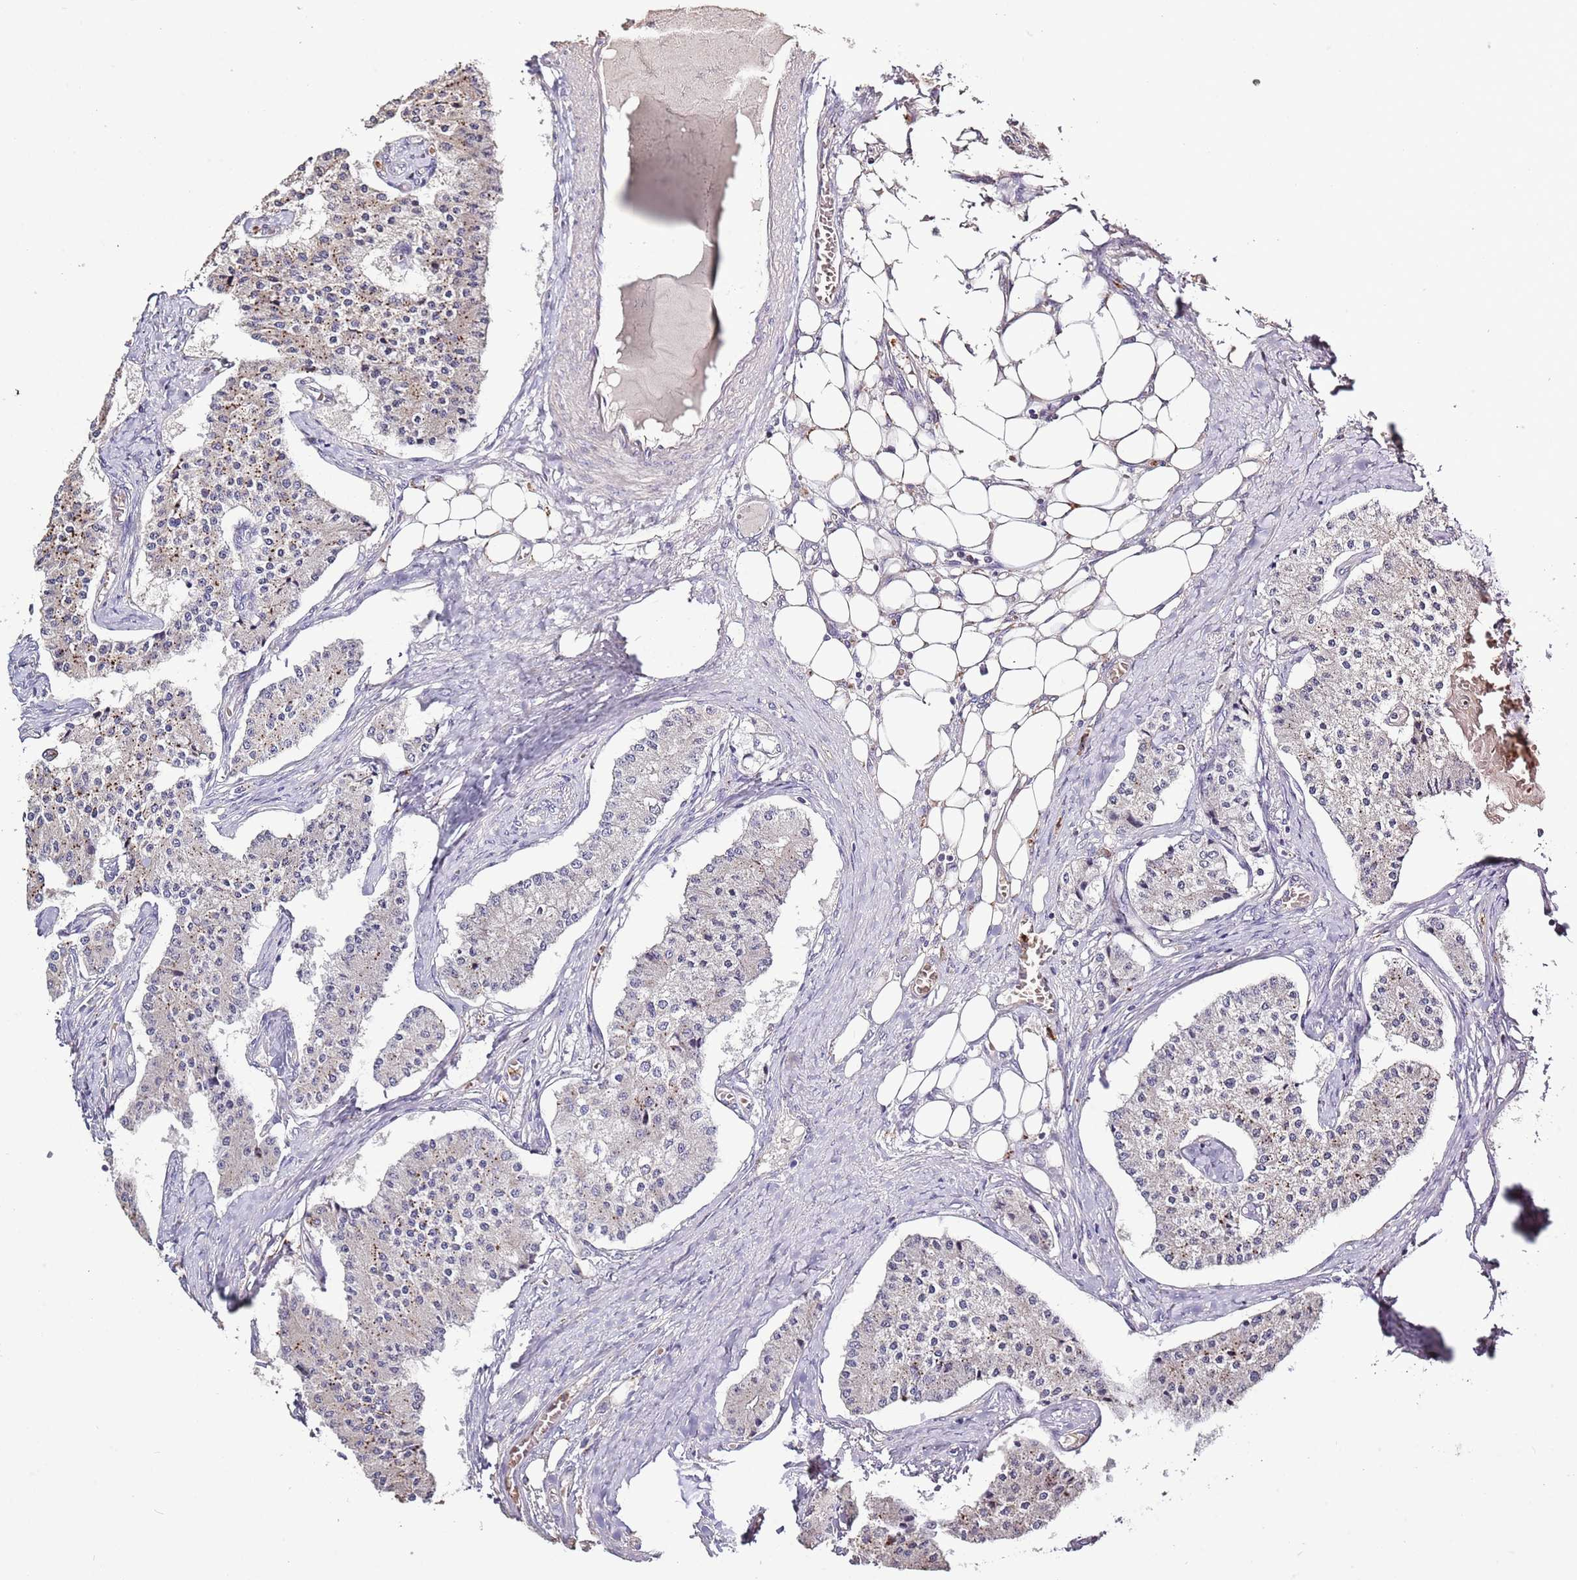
{"staining": {"intensity": "negative", "quantity": "none", "location": "none"}, "tissue": "carcinoid", "cell_type": "Tumor cells", "image_type": "cancer", "snomed": [{"axis": "morphology", "description": "Carcinoid, malignant, NOS"}, {"axis": "topography", "description": "Colon"}], "caption": "Immunohistochemistry (IHC) photomicrograph of human carcinoid (malignant) stained for a protein (brown), which shows no staining in tumor cells. (Stains: DAB (3,3'-diaminobenzidine) immunohistochemistry with hematoxylin counter stain, Microscopy: brightfield microscopy at high magnification).", "gene": "P2RY13", "patient": {"sex": "female", "age": 52}}